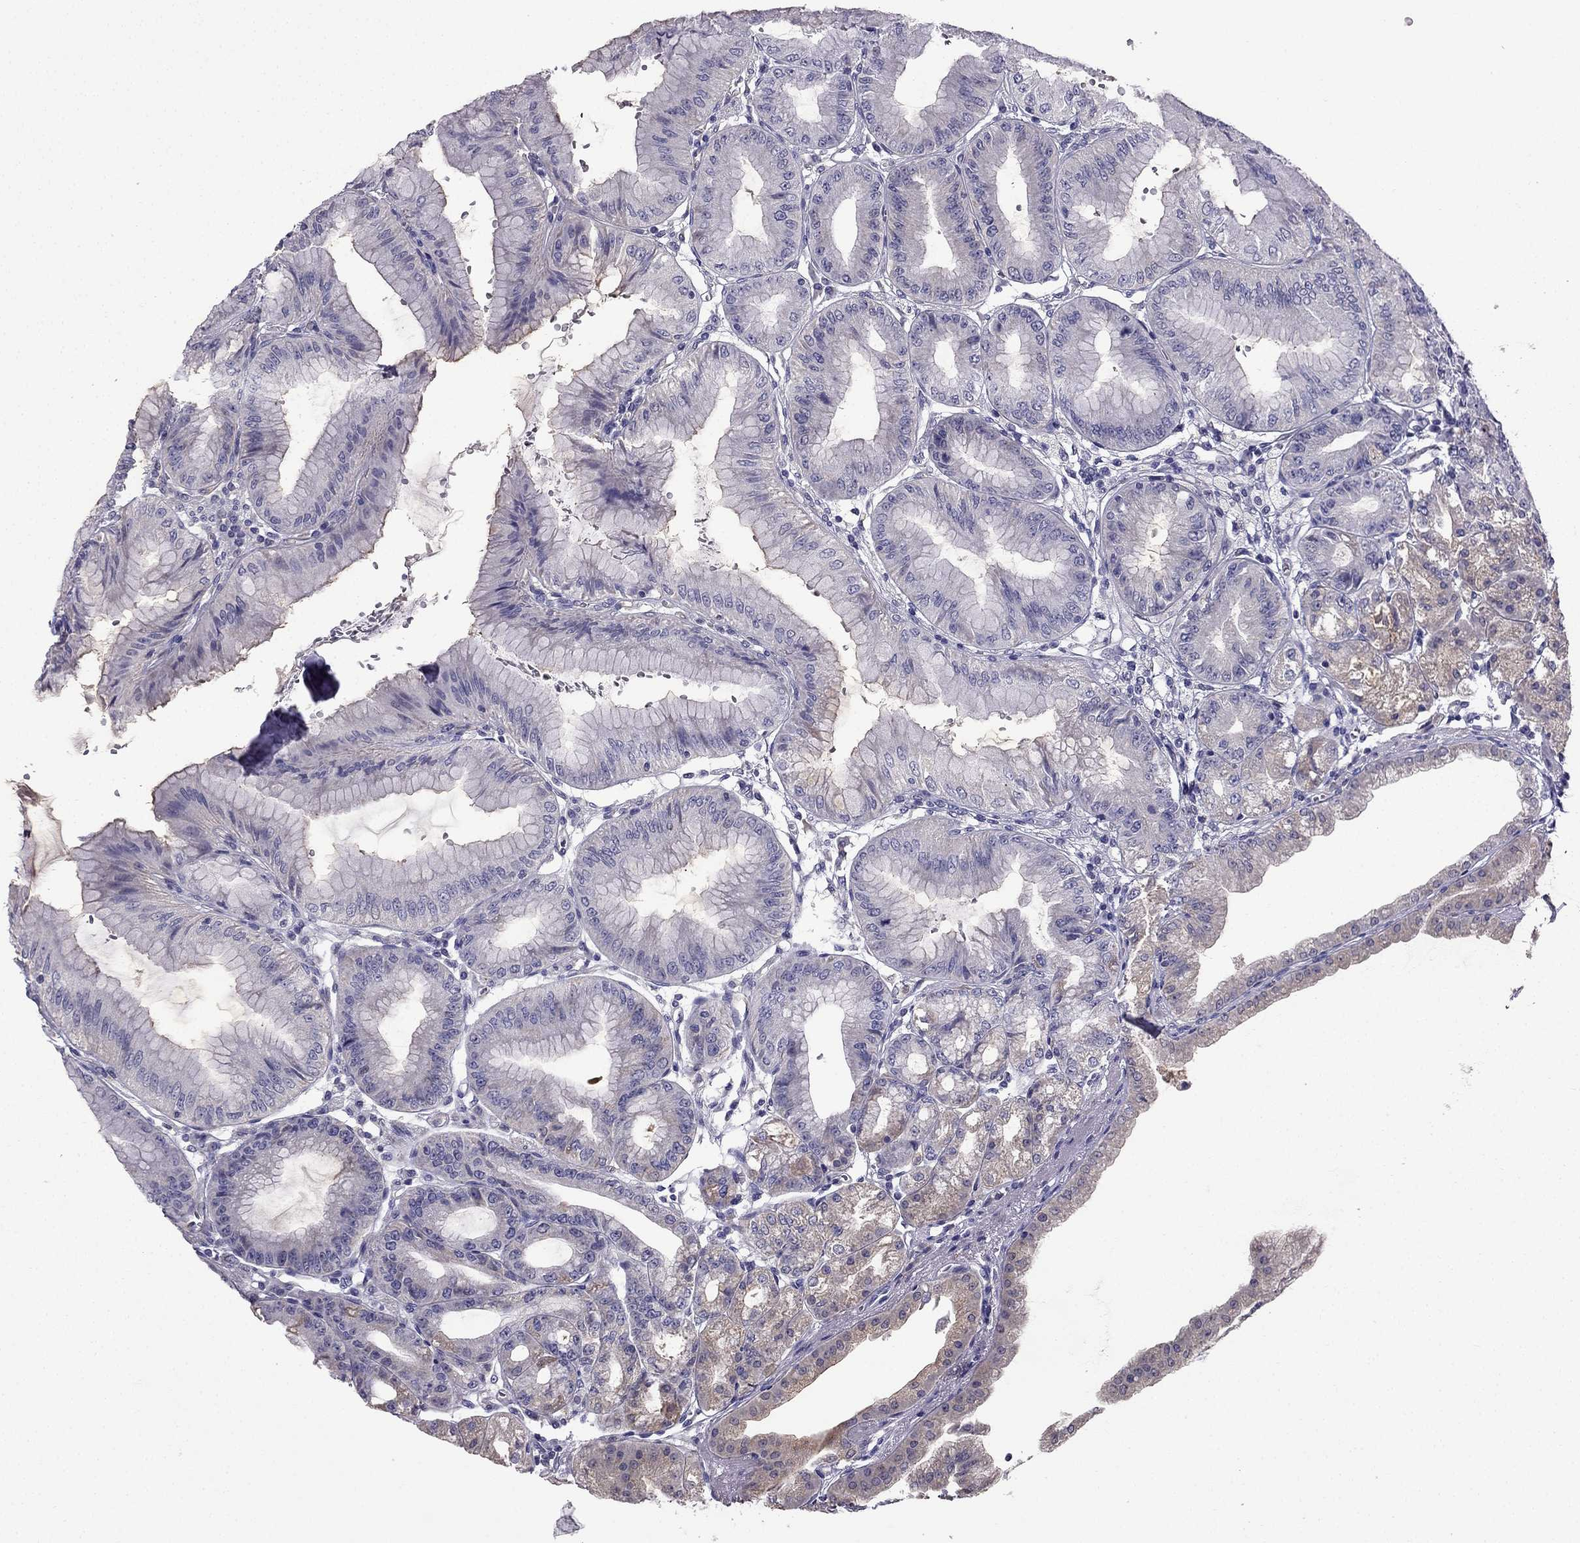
{"staining": {"intensity": "moderate", "quantity": "25%-75%", "location": "cytoplasmic/membranous"}, "tissue": "stomach", "cell_type": "Glandular cells", "image_type": "normal", "snomed": [{"axis": "morphology", "description": "Normal tissue, NOS"}, {"axis": "topography", "description": "Stomach"}], "caption": "Brown immunohistochemical staining in normal human stomach reveals moderate cytoplasmic/membranous staining in about 25%-75% of glandular cells.", "gene": "SLC6A2", "patient": {"sex": "male", "age": 71}}